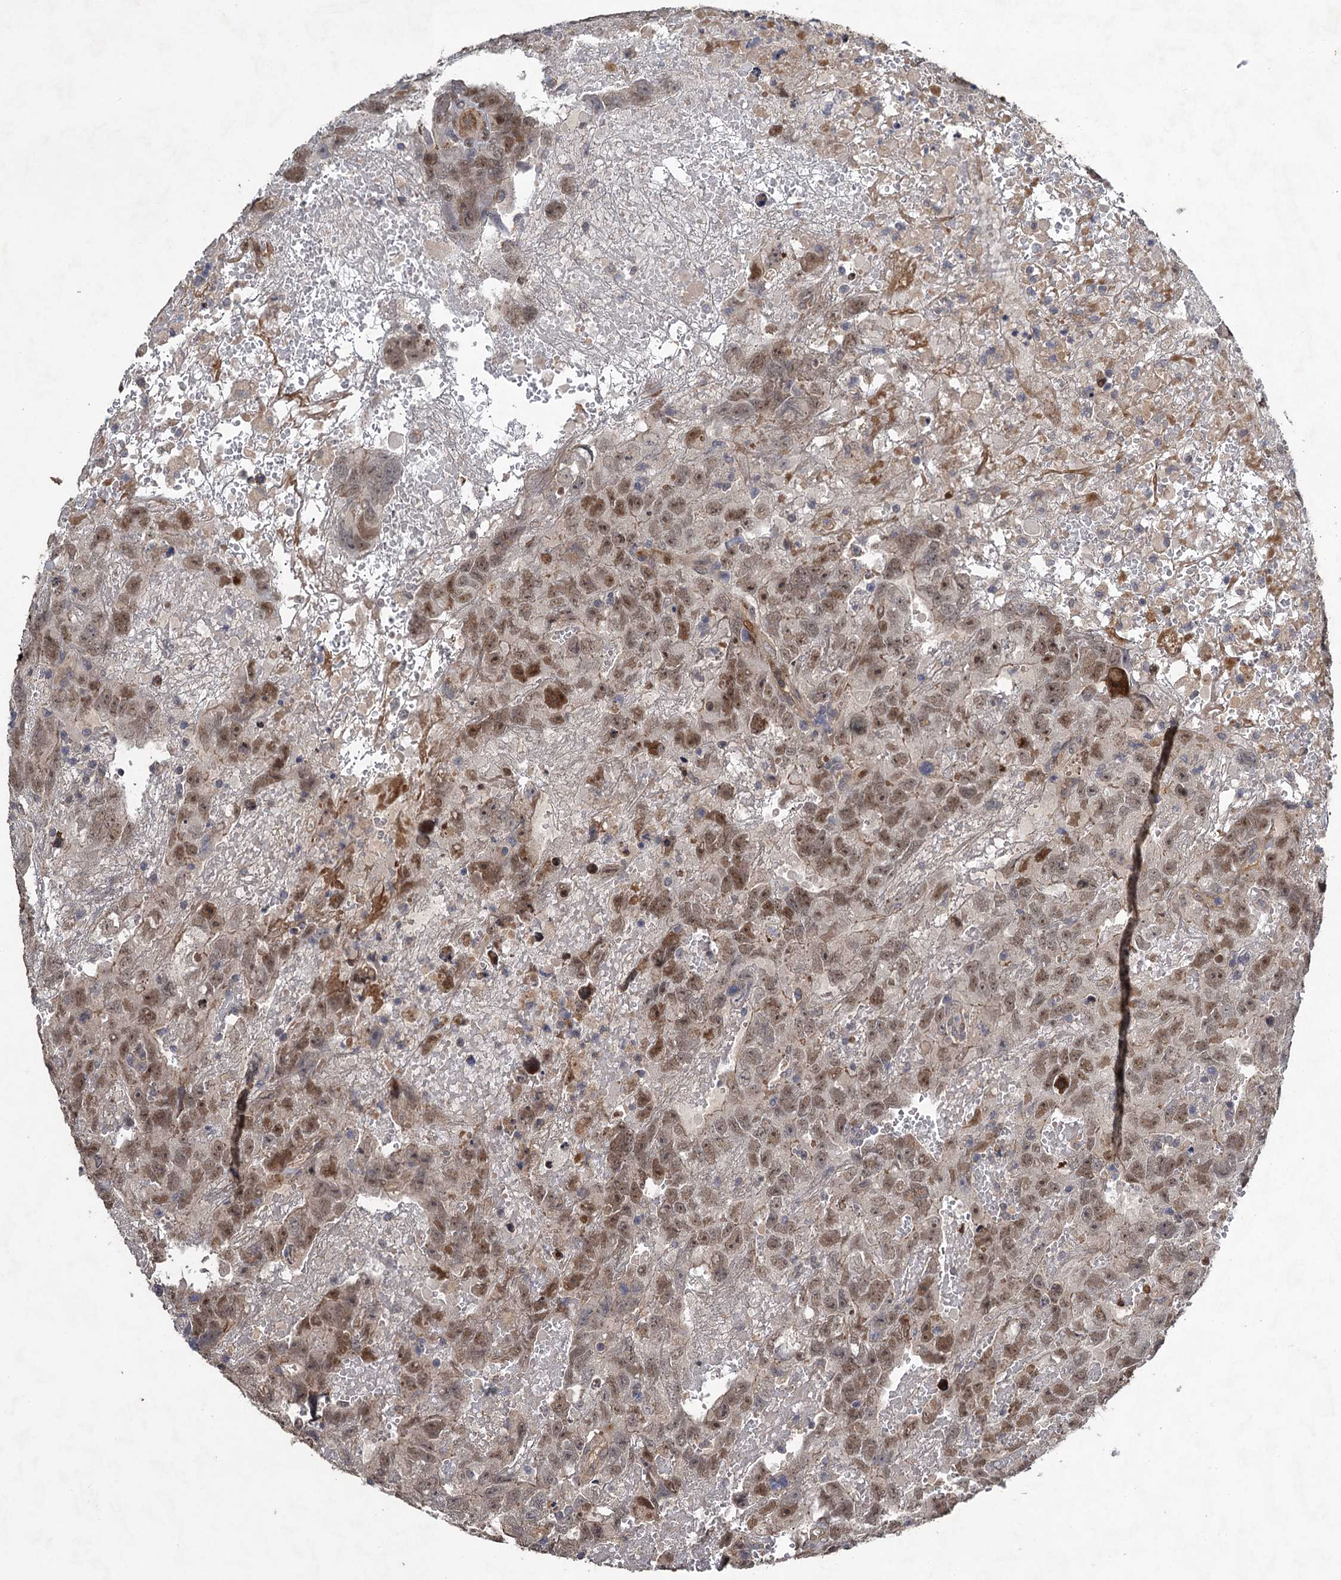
{"staining": {"intensity": "moderate", "quantity": ">75%", "location": "nuclear"}, "tissue": "testis cancer", "cell_type": "Tumor cells", "image_type": "cancer", "snomed": [{"axis": "morphology", "description": "Carcinoma, Embryonal, NOS"}, {"axis": "topography", "description": "Testis"}], "caption": "Testis cancer (embryonal carcinoma) tissue reveals moderate nuclear expression in about >75% of tumor cells", "gene": "NUDT22", "patient": {"sex": "male", "age": 45}}